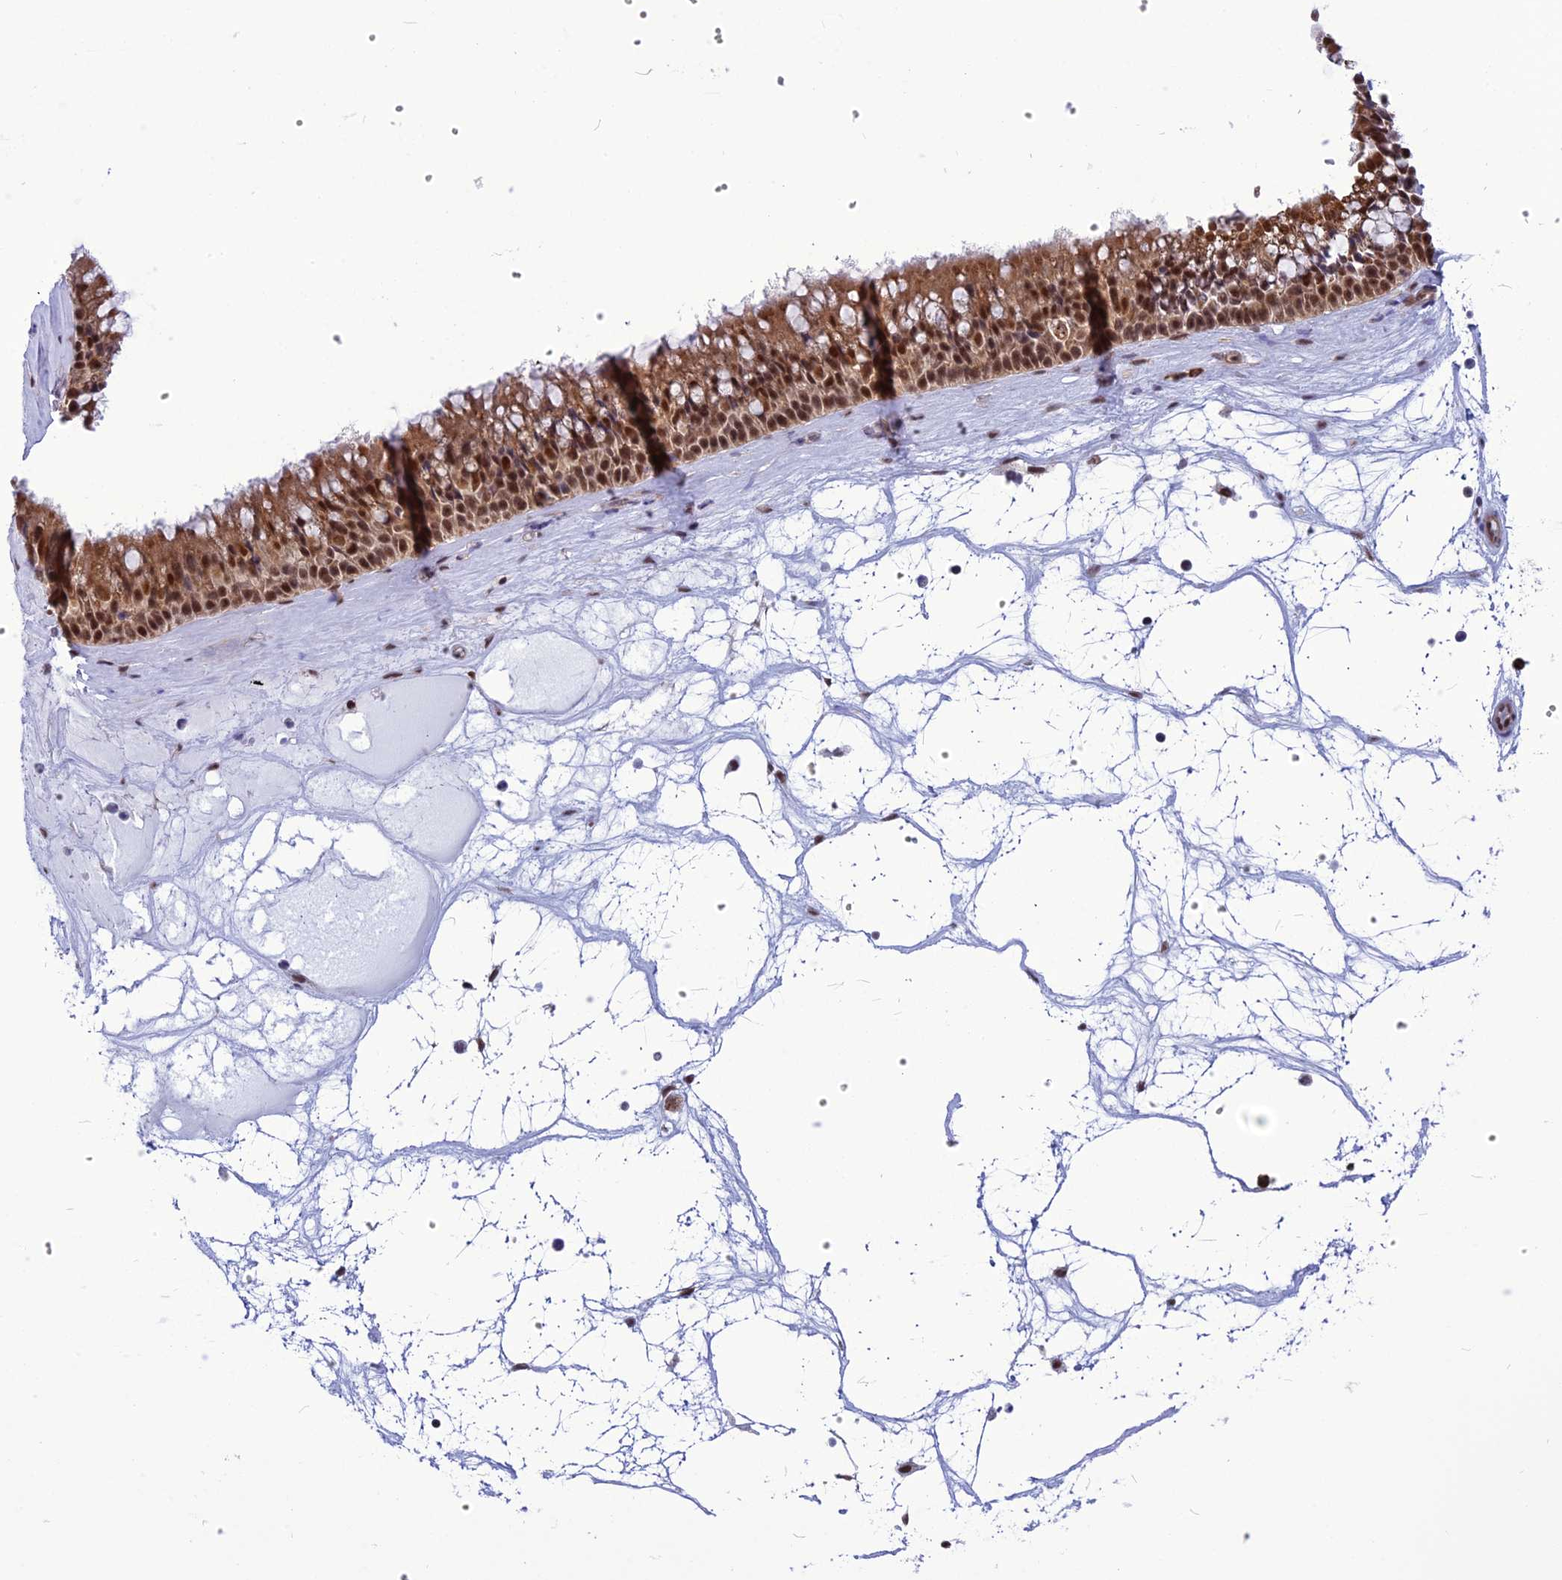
{"staining": {"intensity": "moderate", "quantity": ">75%", "location": "cytoplasmic/membranous,nuclear"}, "tissue": "nasopharynx", "cell_type": "Respiratory epithelial cells", "image_type": "normal", "snomed": [{"axis": "morphology", "description": "Normal tissue, NOS"}, {"axis": "topography", "description": "Nasopharynx"}], "caption": "Protein analysis of normal nasopharynx displays moderate cytoplasmic/membranous,nuclear positivity in approximately >75% of respiratory epithelial cells.", "gene": "RTRAF", "patient": {"sex": "male", "age": 64}}